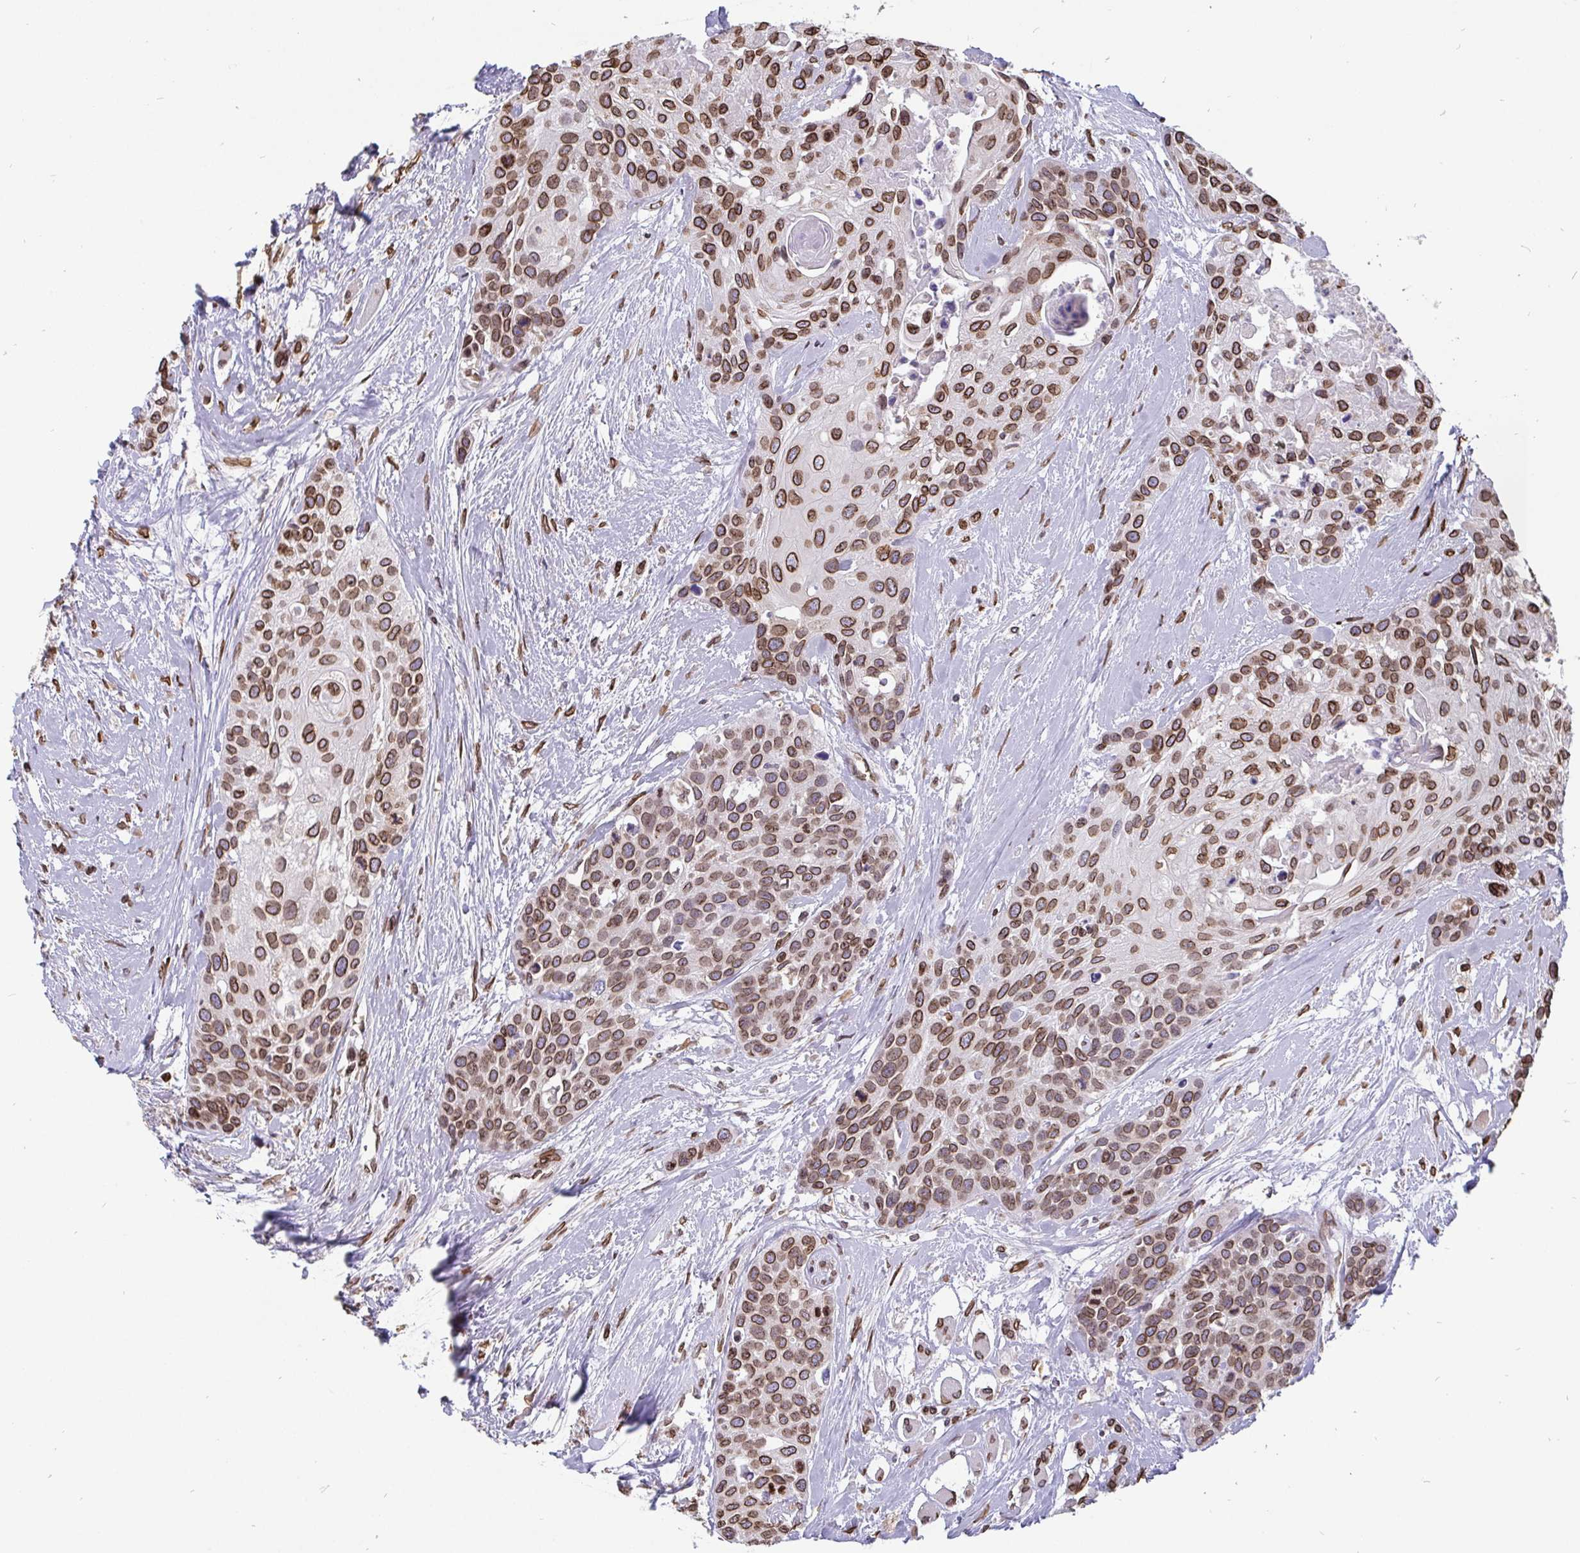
{"staining": {"intensity": "moderate", "quantity": ">75%", "location": "cytoplasmic/membranous,nuclear"}, "tissue": "head and neck cancer", "cell_type": "Tumor cells", "image_type": "cancer", "snomed": [{"axis": "morphology", "description": "Squamous cell carcinoma, NOS"}, {"axis": "topography", "description": "Head-Neck"}], "caption": "This is an image of IHC staining of head and neck cancer, which shows moderate staining in the cytoplasmic/membranous and nuclear of tumor cells.", "gene": "EMD", "patient": {"sex": "female", "age": 50}}